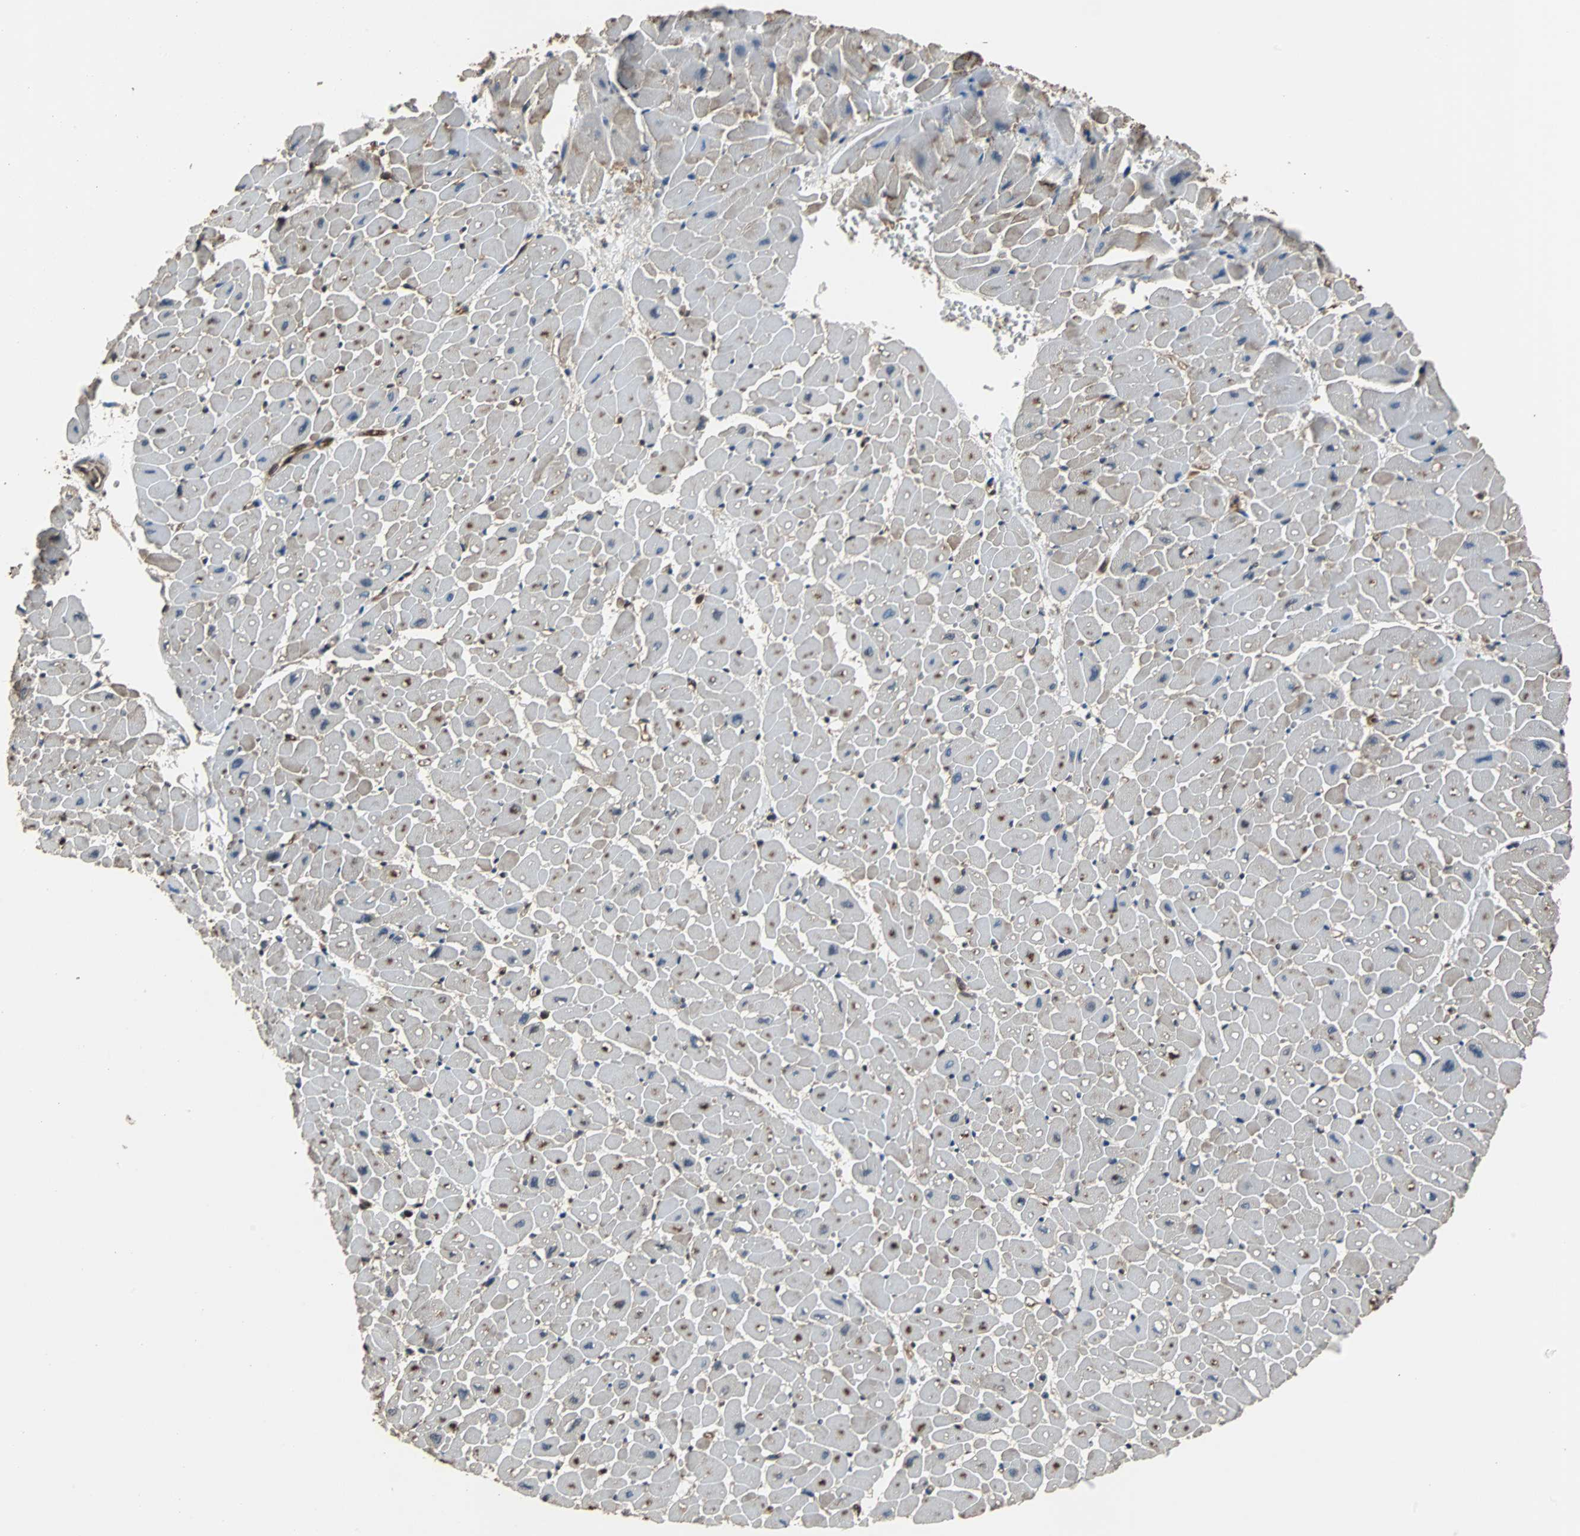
{"staining": {"intensity": "moderate", "quantity": "25%-75%", "location": "cytoplasmic/membranous"}, "tissue": "heart muscle", "cell_type": "Cardiomyocytes", "image_type": "normal", "snomed": [{"axis": "morphology", "description": "Normal tissue, NOS"}, {"axis": "topography", "description": "Heart"}], "caption": "A brown stain highlights moderate cytoplasmic/membranous expression of a protein in cardiomyocytes of normal heart muscle.", "gene": "NDRG1", "patient": {"sex": "male", "age": 45}}